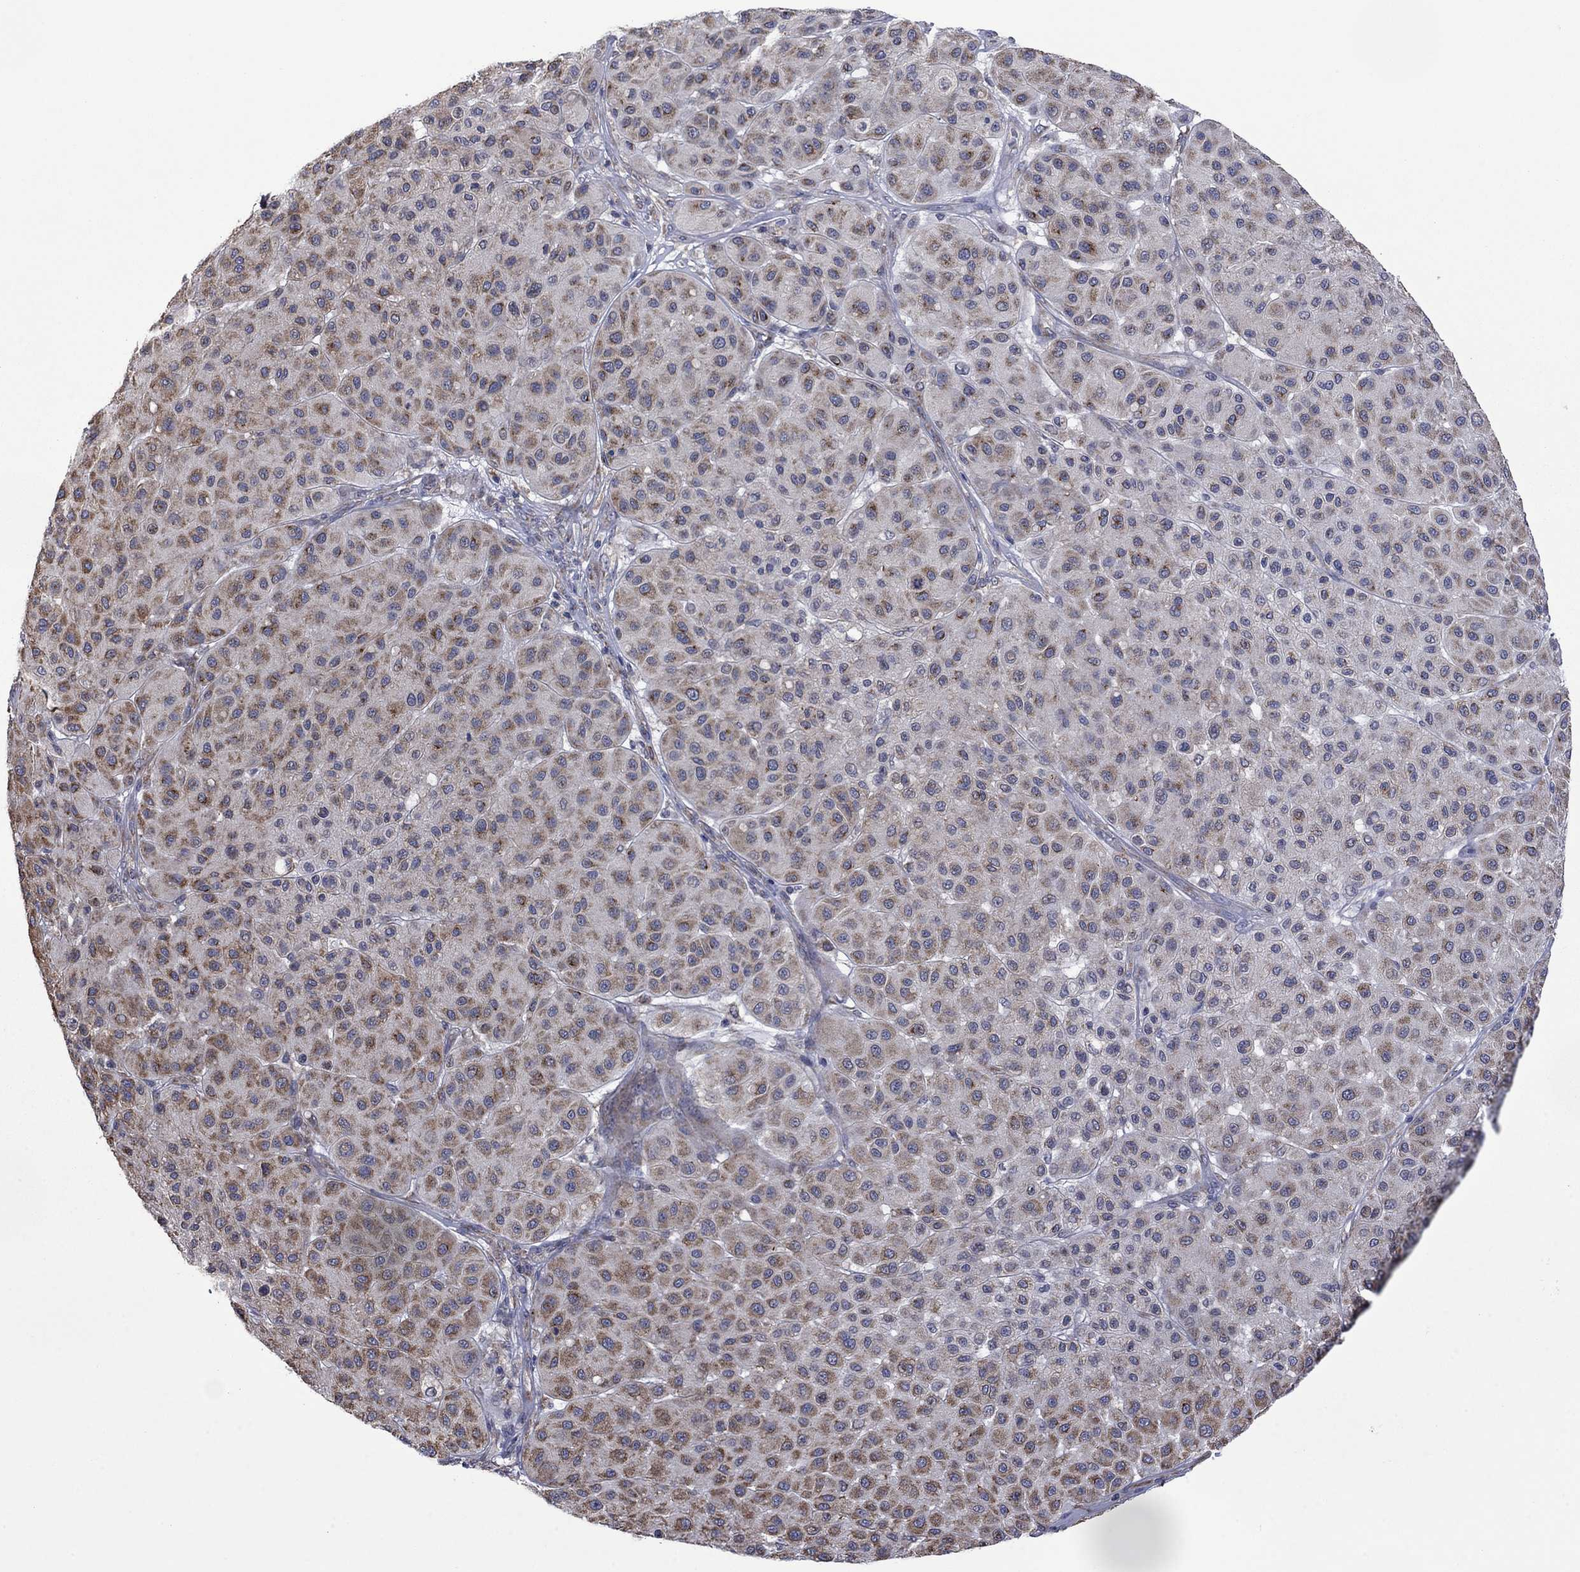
{"staining": {"intensity": "moderate", "quantity": ">75%", "location": "cytoplasmic/membranous"}, "tissue": "melanoma", "cell_type": "Tumor cells", "image_type": "cancer", "snomed": [{"axis": "morphology", "description": "Malignant melanoma, Metastatic site"}, {"axis": "topography", "description": "Smooth muscle"}], "caption": "Melanoma stained with DAB immunohistochemistry exhibits medium levels of moderate cytoplasmic/membranous staining in approximately >75% of tumor cells.", "gene": "FURIN", "patient": {"sex": "male", "age": 41}}